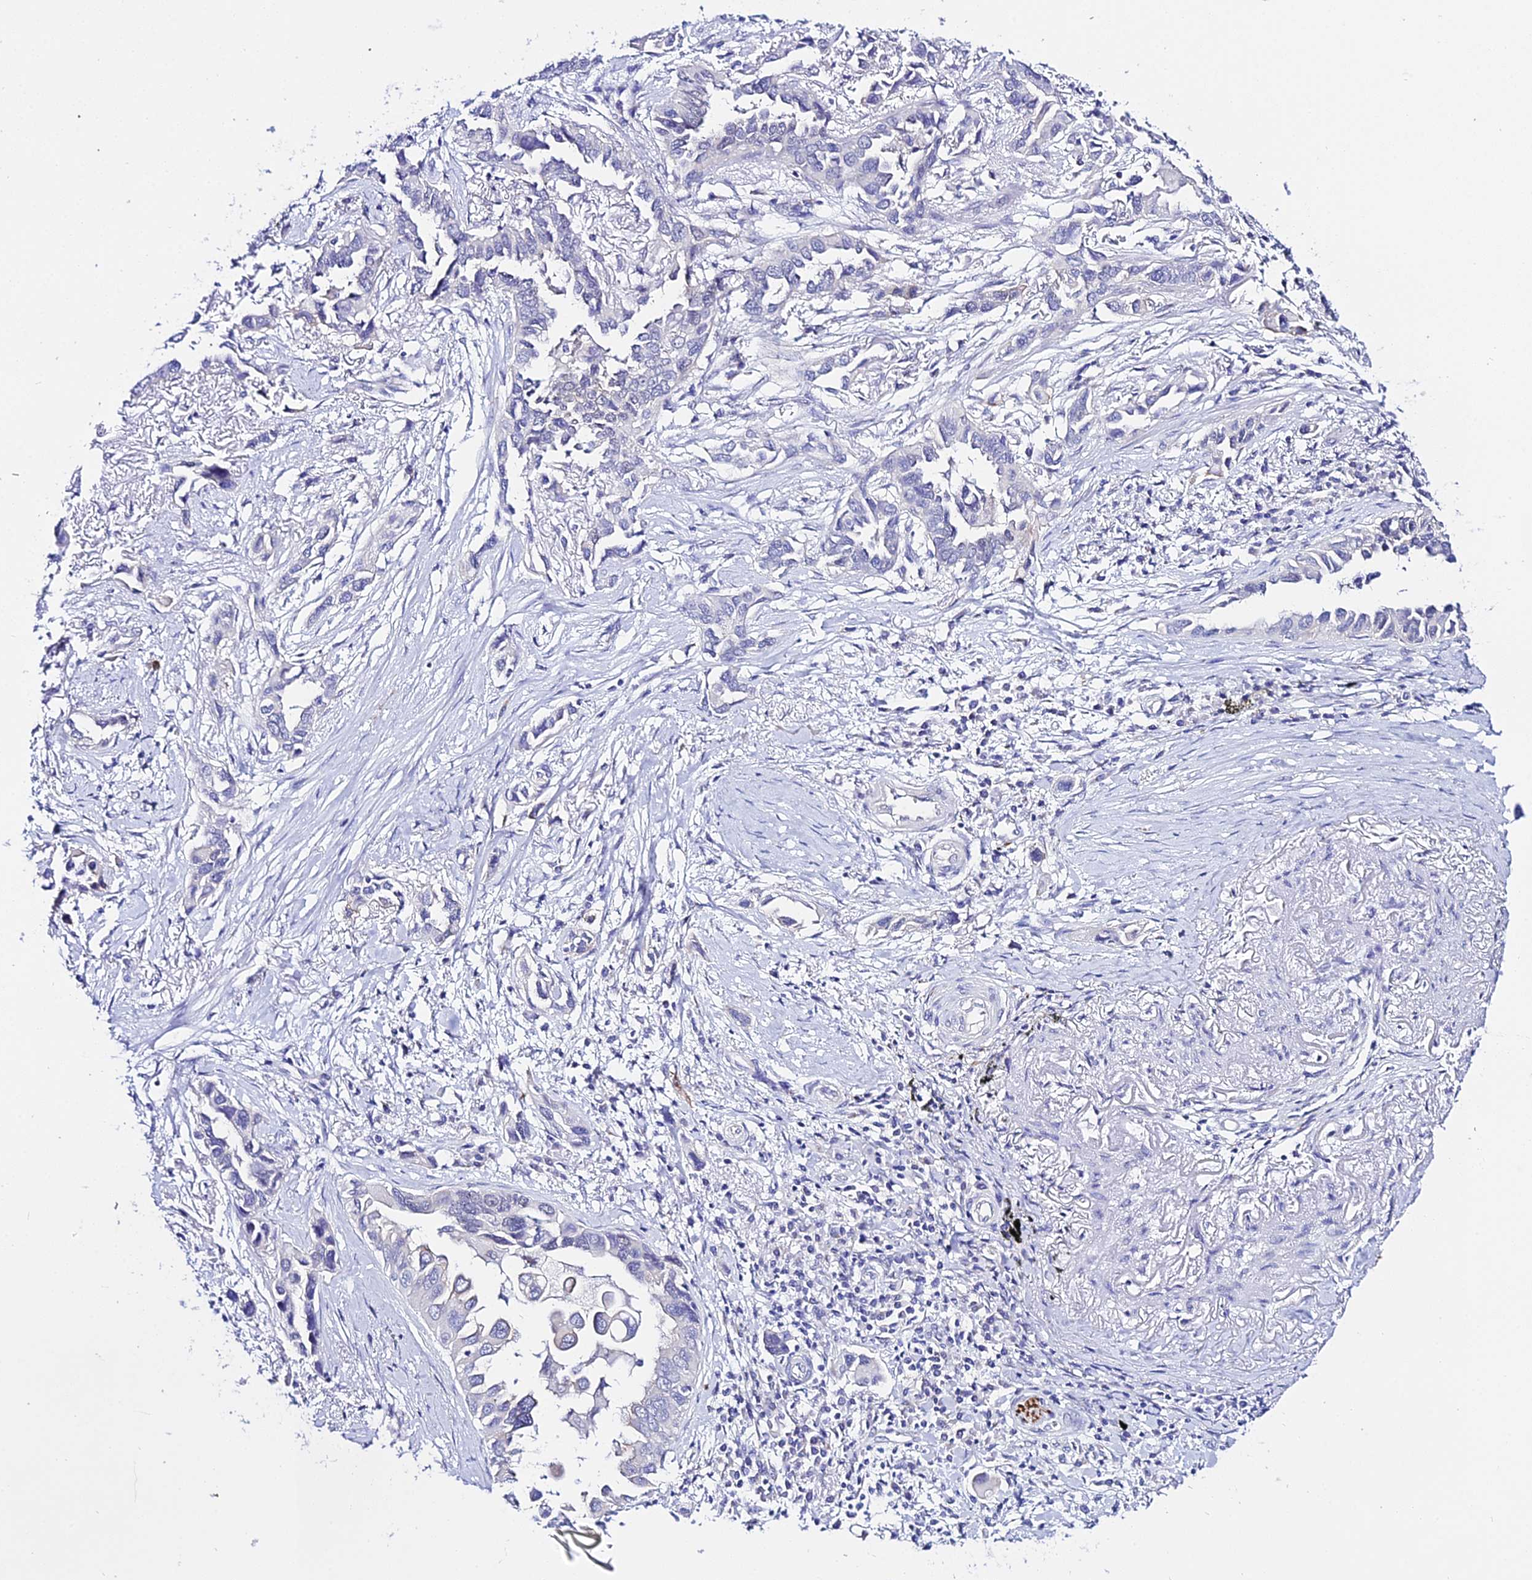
{"staining": {"intensity": "negative", "quantity": "none", "location": "none"}, "tissue": "lung cancer", "cell_type": "Tumor cells", "image_type": "cancer", "snomed": [{"axis": "morphology", "description": "Adenocarcinoma, NOS"}, {"axis": "topography", "description": "Lung"}], "caption": "Photomicrograph shows no protein staining in tumor cells of lung cancer (adenocarcinoma) tissue. (Brightfield microscopy of DAB immunohistochemistry at high magnification).", "gene": "ATG16L2", "patient": {"sex": "female", "age": 76}}